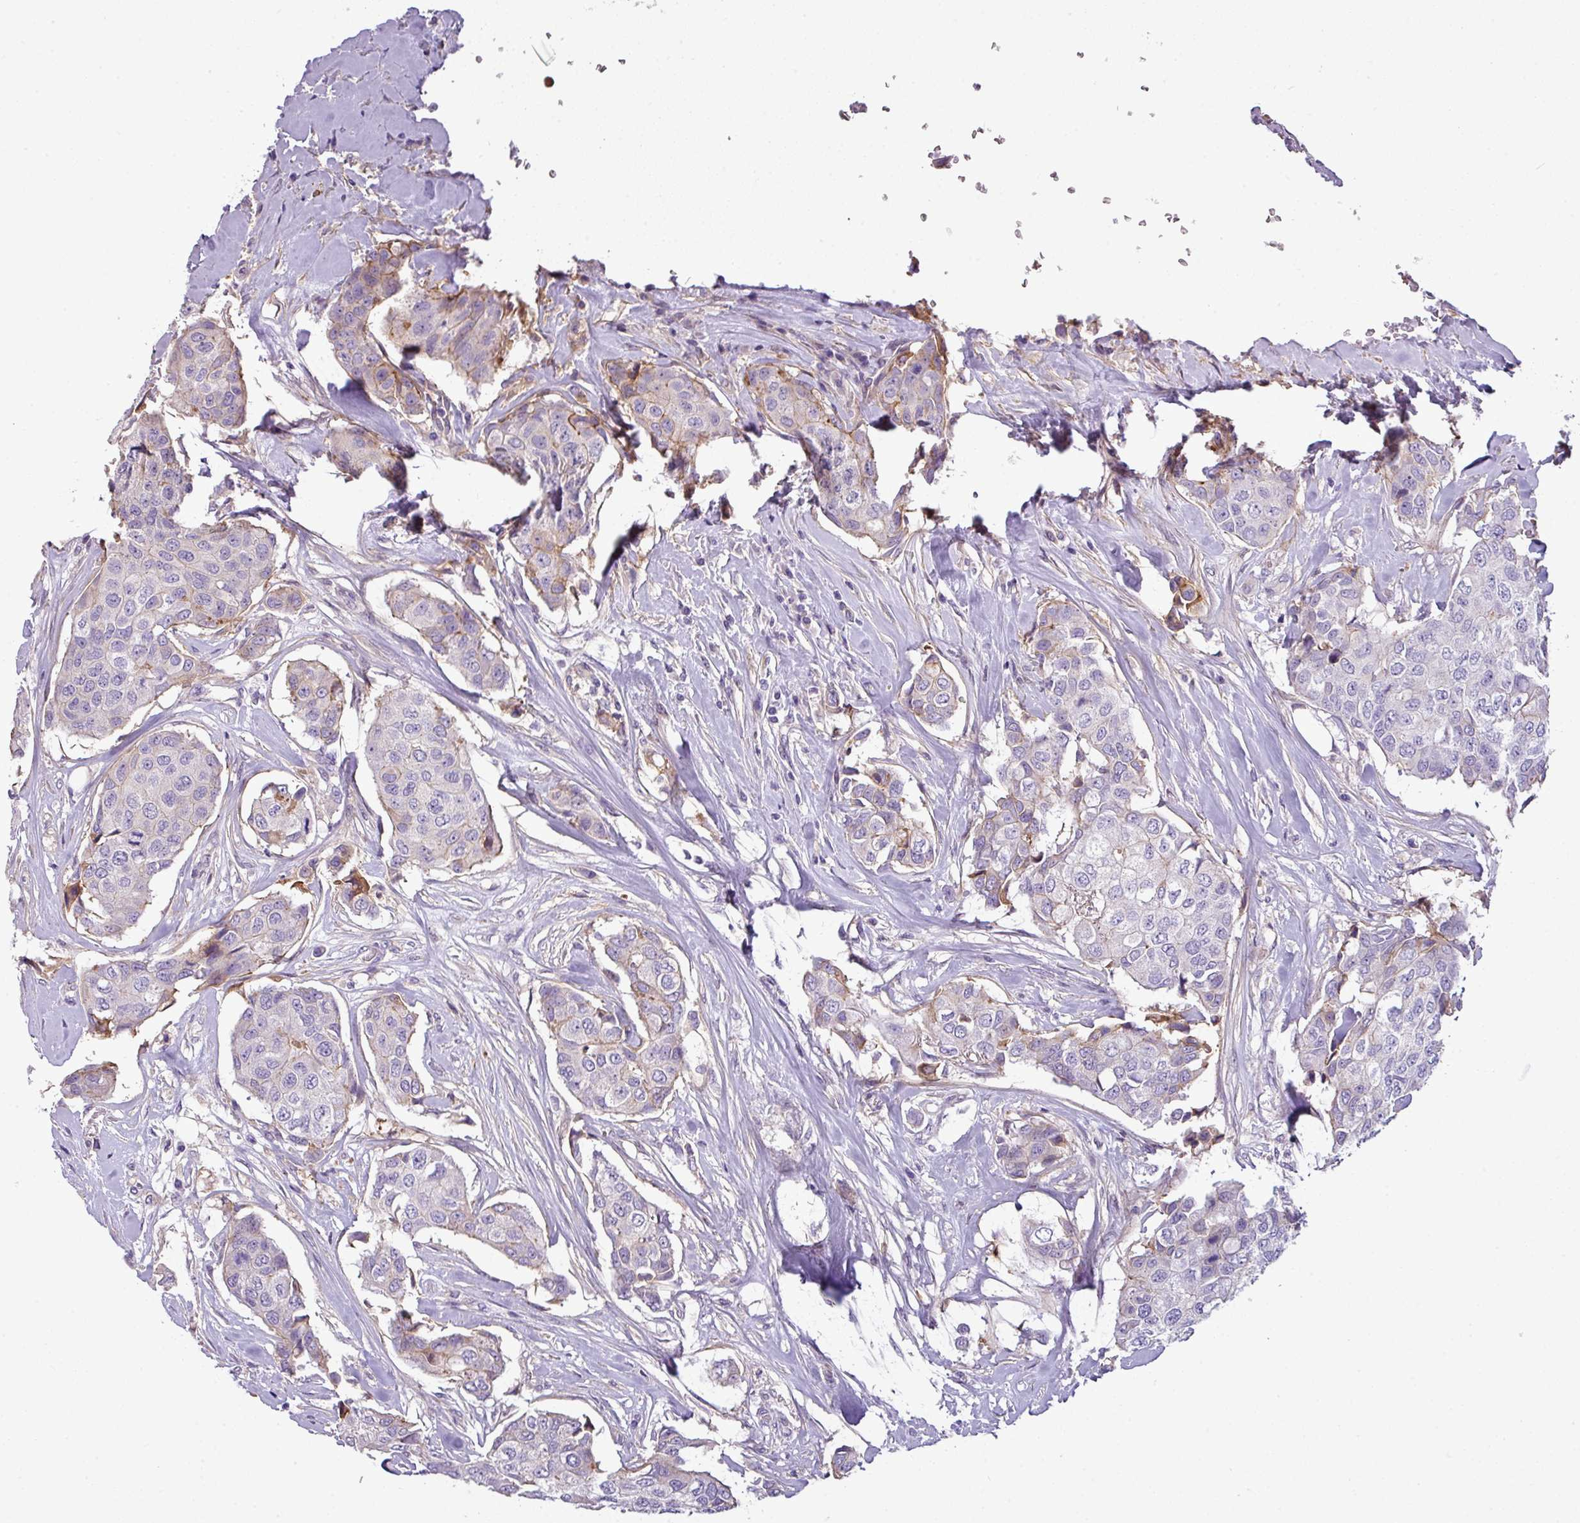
{"staining": {"intensity": "weak", "quantity": "<25%", "location": "cytoplasmic/membranous"}, "tissue": "breast cancer", "cell_type": "Tumor cells", "image_type": "cancer", "snomed": [{"axis": "morphology", "description": "Duct carcinoma"}, {"axis": "topography", "description": "Breast"}], "caption": "Breast cancer was stained to show a protein in brown. There is no significant staining in tumor cells.", "gene": "TMEM178B", "patient": {"sex": "female", "age": 80}}